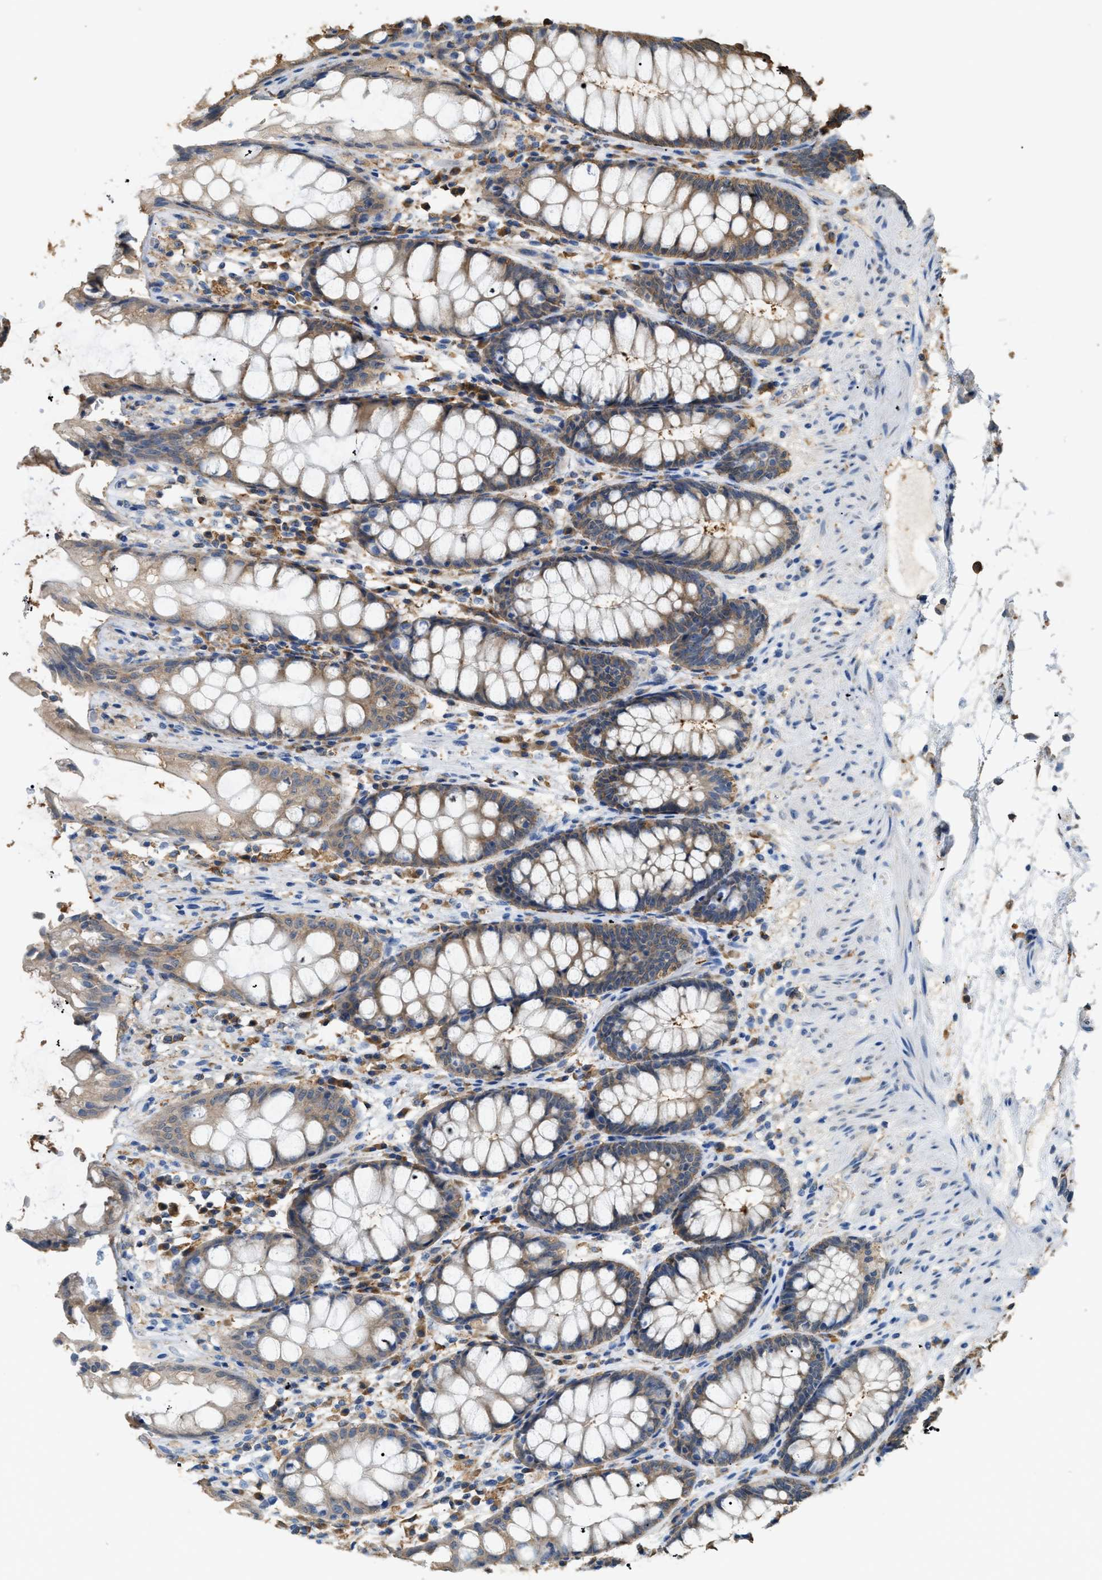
{"staining": {"intensity": "moderate", "quantity": ">75%", "location": "cytoplasmic/membranous"}, "tissue": "rectum", "cell_type": "Glandular cells", "image_type": "normal", "snomed": [{"axis": "morphology", "description": "Normal tissue, NOS"}, {"axis": "topography", "description": "Rectum"}], "caption": "DAB immunohistochemical staining of benign rectum exhibits moderate cytoplasmic/membranous protein expression in approximately >75% of glandular cells.", "gene": "GCN1", "patient": {"sex": "male", "age": 64}}